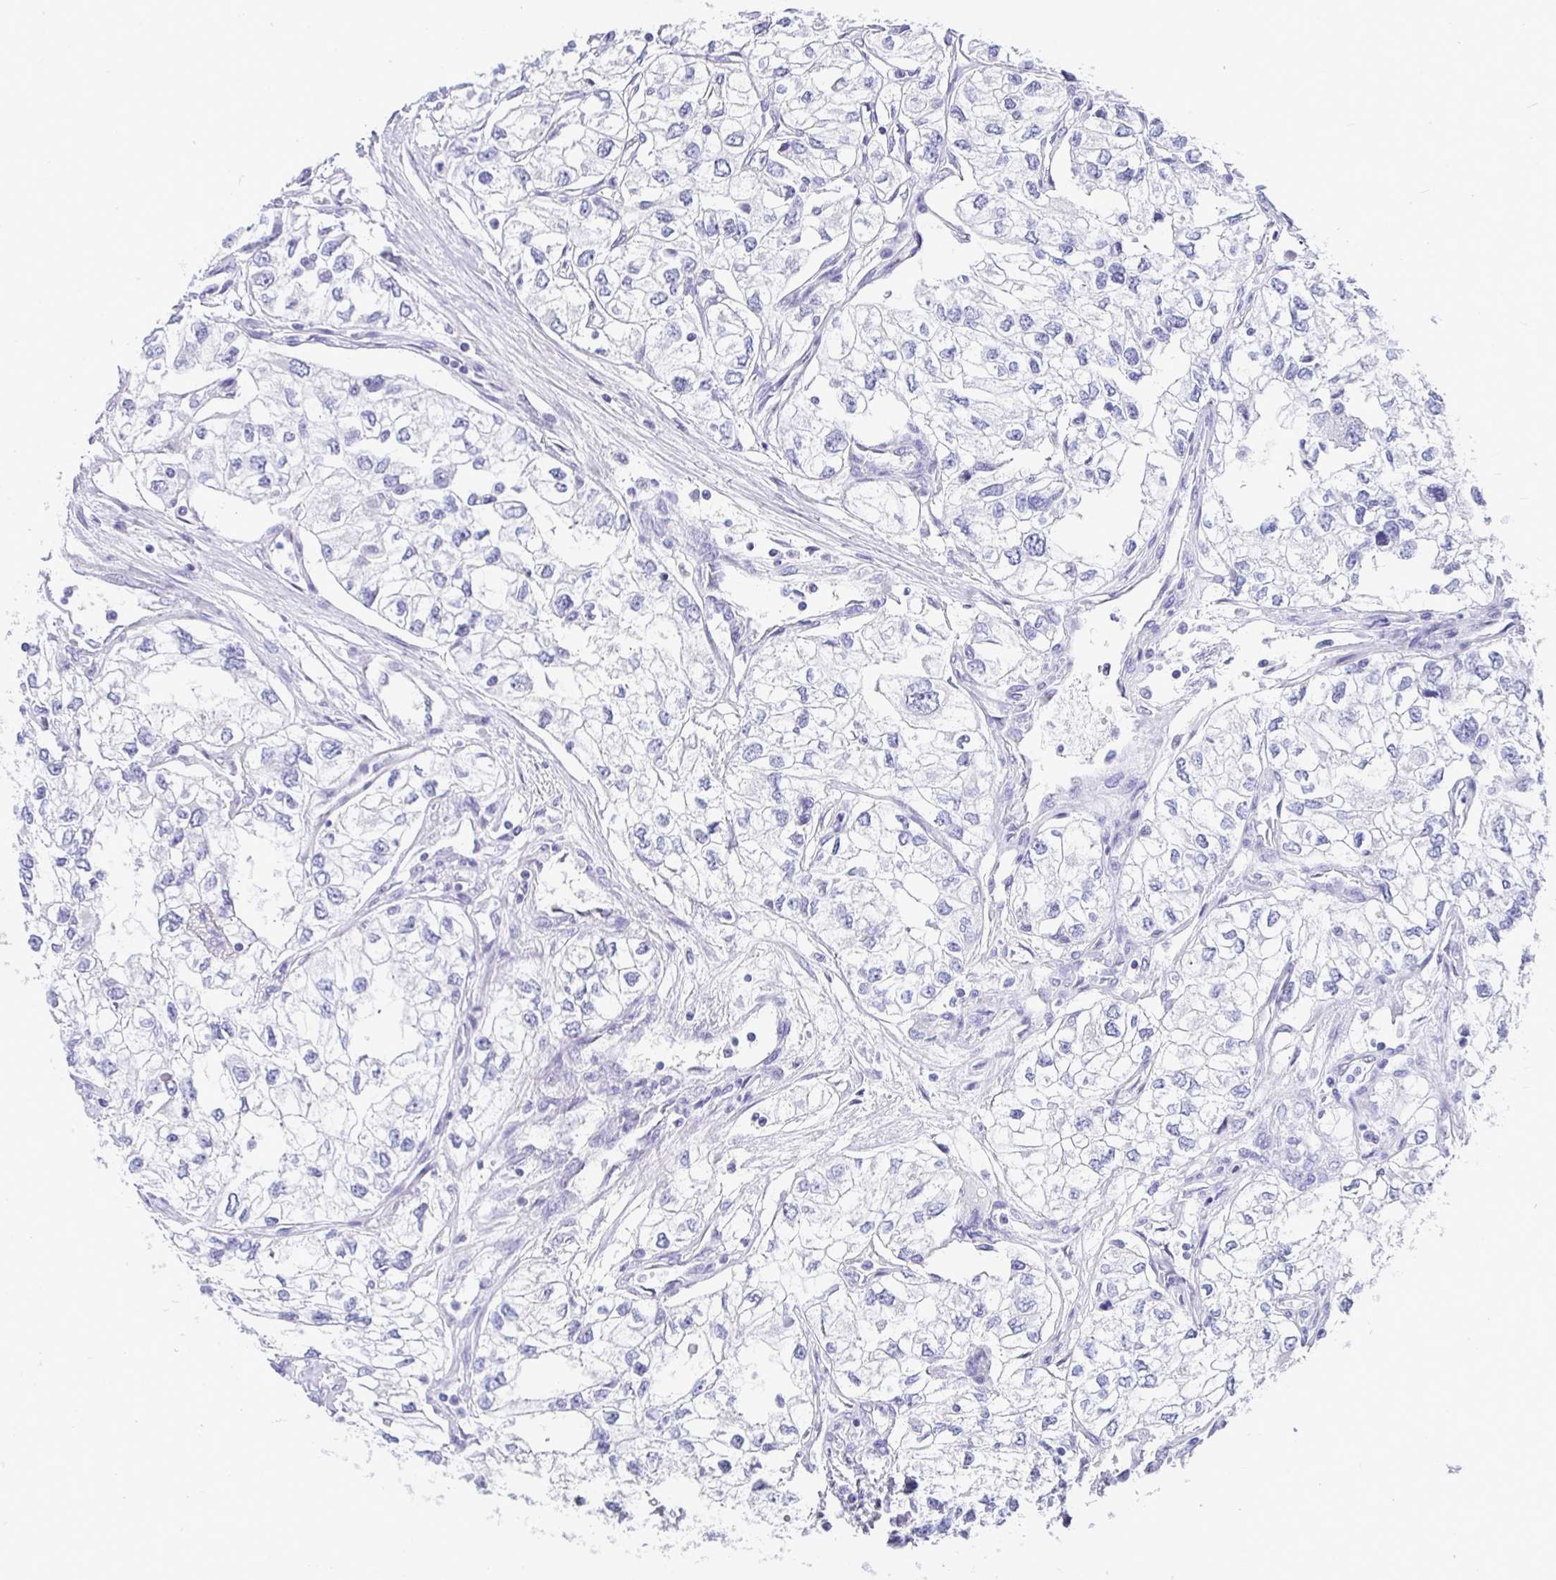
{"staining": {"intensity": "negative", "quantity": "none", "location": "none"}, "tissue": "renal cancer", "cell_type": "Tumor cells", "image_type": "cancer", "snomed": [{"axis": "morphology", "description": "Adenocarcinoma, NOS"}, {"axis": "topography", "description": "Kidney"}], "caption": "Histopathology image shows no significant protein positivity in tumor cells of renal cancer.", "gene": "TMEM241", "patient": {"sex": "female", "age": 59}}